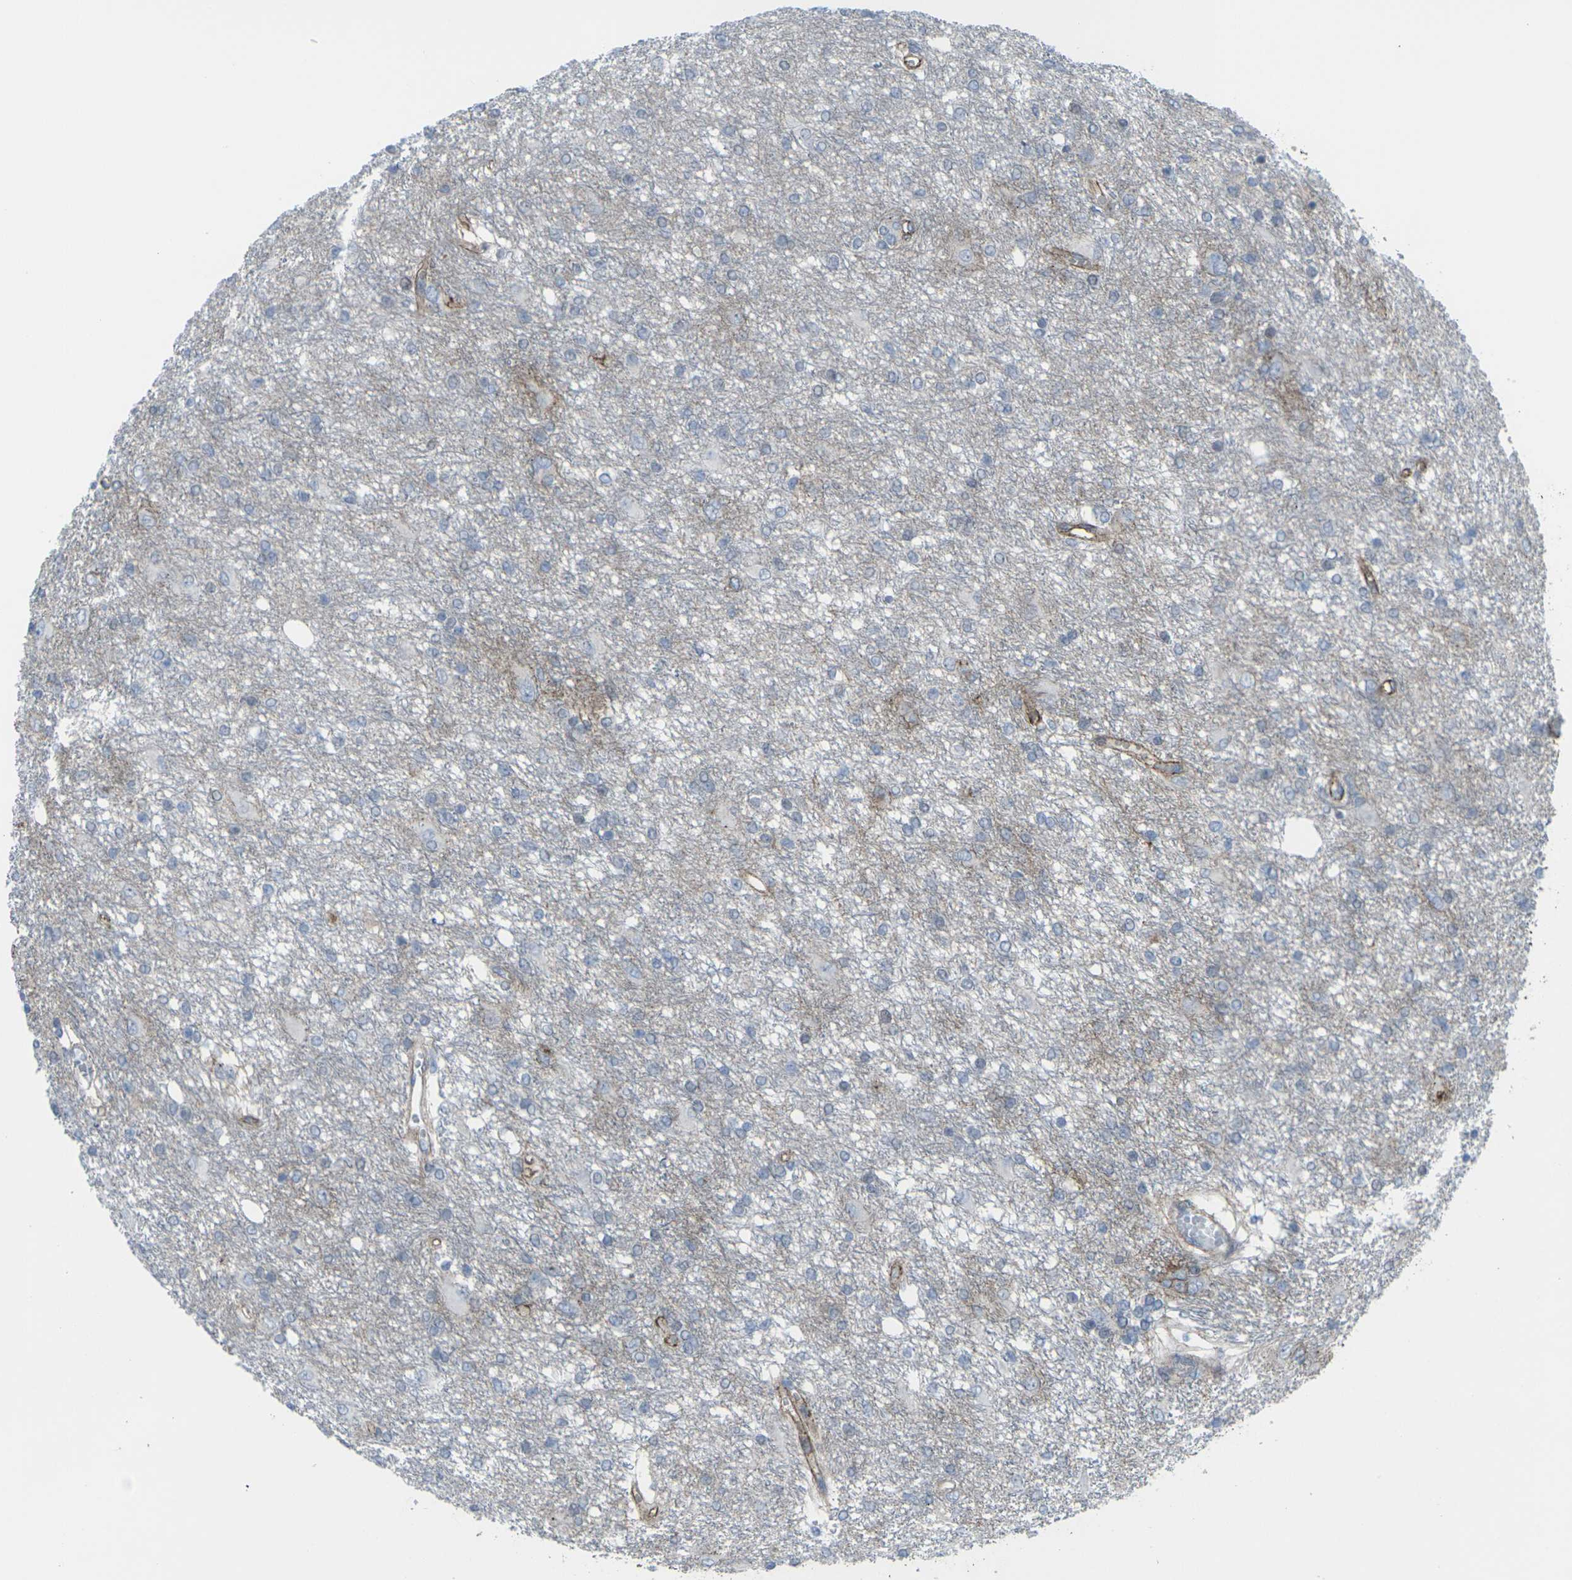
{"staining": {"intensity": "moderate", "quantity": "<25%", "location": "cytoplasmic/membranous"}, "tissue": "glioma", "cell_type": "Tumor cells", "image_type": "cancer", "snomed": [{"axis": "morphology", "description": "Glioma, malignant, High grade"}, {"axis": "topography", "description": "Brain"}], "caption": "Protein staining demonstrates moderate cytoplasmic/membranous positivity in about <25% of tumor cells in malignant glioma (high-grade).", "gene": "CDH11", "patient": {"sex": "female", "age": 59}}